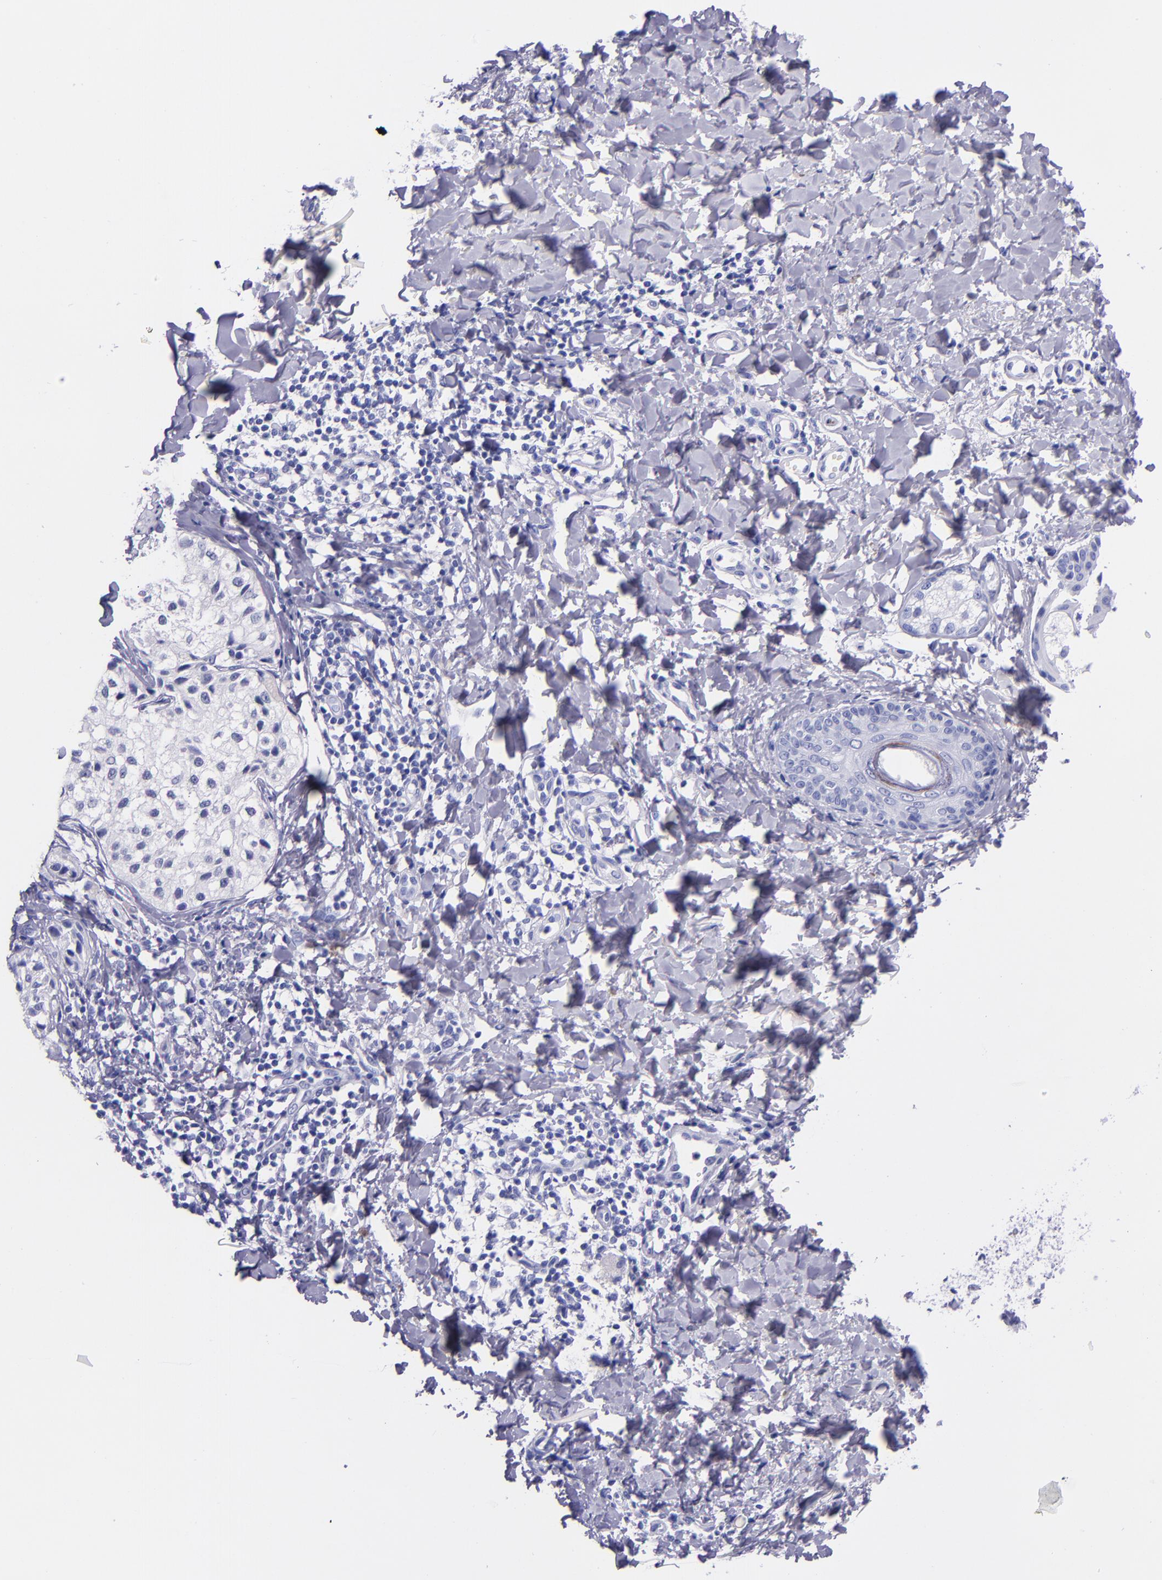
{"staining": {"intensity": "negative", "quantity": "none", "location": "none"}, "tissue": "melanoma", "cell_type": "Tumor cells", "image_type": "cancer", "snomed": [{"axis": "morphology", "description": "Malignant melanoma, NOS"}, {"axis": "topography", "description": "Skin"}], "caption": "Melanoma was stained to show a protein in brown. There is no significant expression in tumor cells.", "gene": "MBP", "patient": {"sex": "male", "age": 23}}